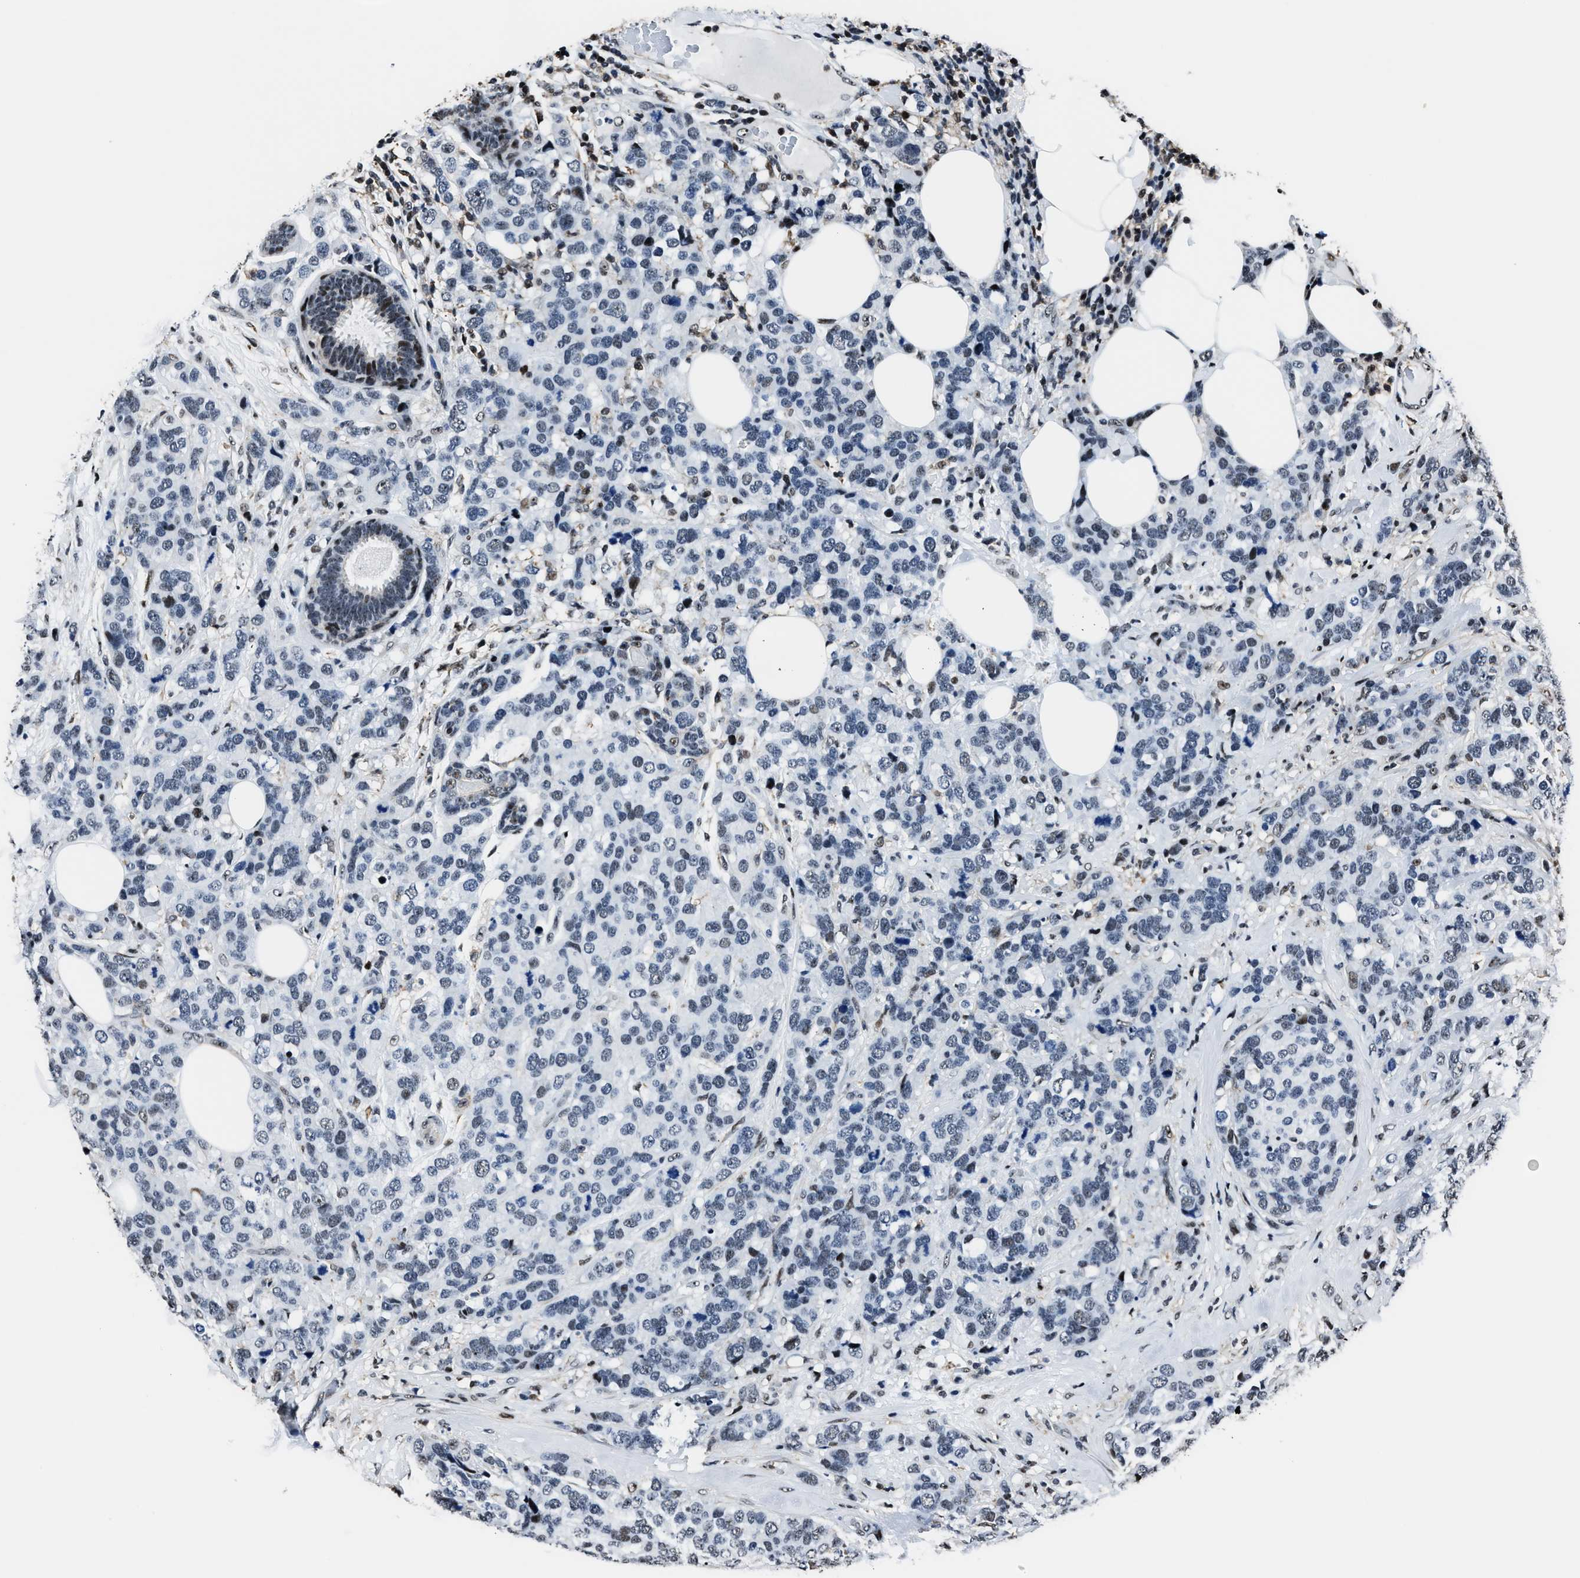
{"staining": {"intensity": "negative", "quantity": "none", "location": "none"}, "tissue": "breast cancer", "cell_type": "Tumor cells", "image_type": "cancer", "snomed": [{"axis": "morphology", "description": "Lobular carcinoma"}, {"axis": "topography", "description": "Breast"}], "caption": "Image shows no protein staining in tumor cells of breast cancer (lobular carcinoma) tissue. (Brightfield microscopy of DAB (3,3'-diaminobenzidine) immunohistochemistry at high magnification).", "gene": "PPIE", "patient": {"sex": "female", "age": 59}}